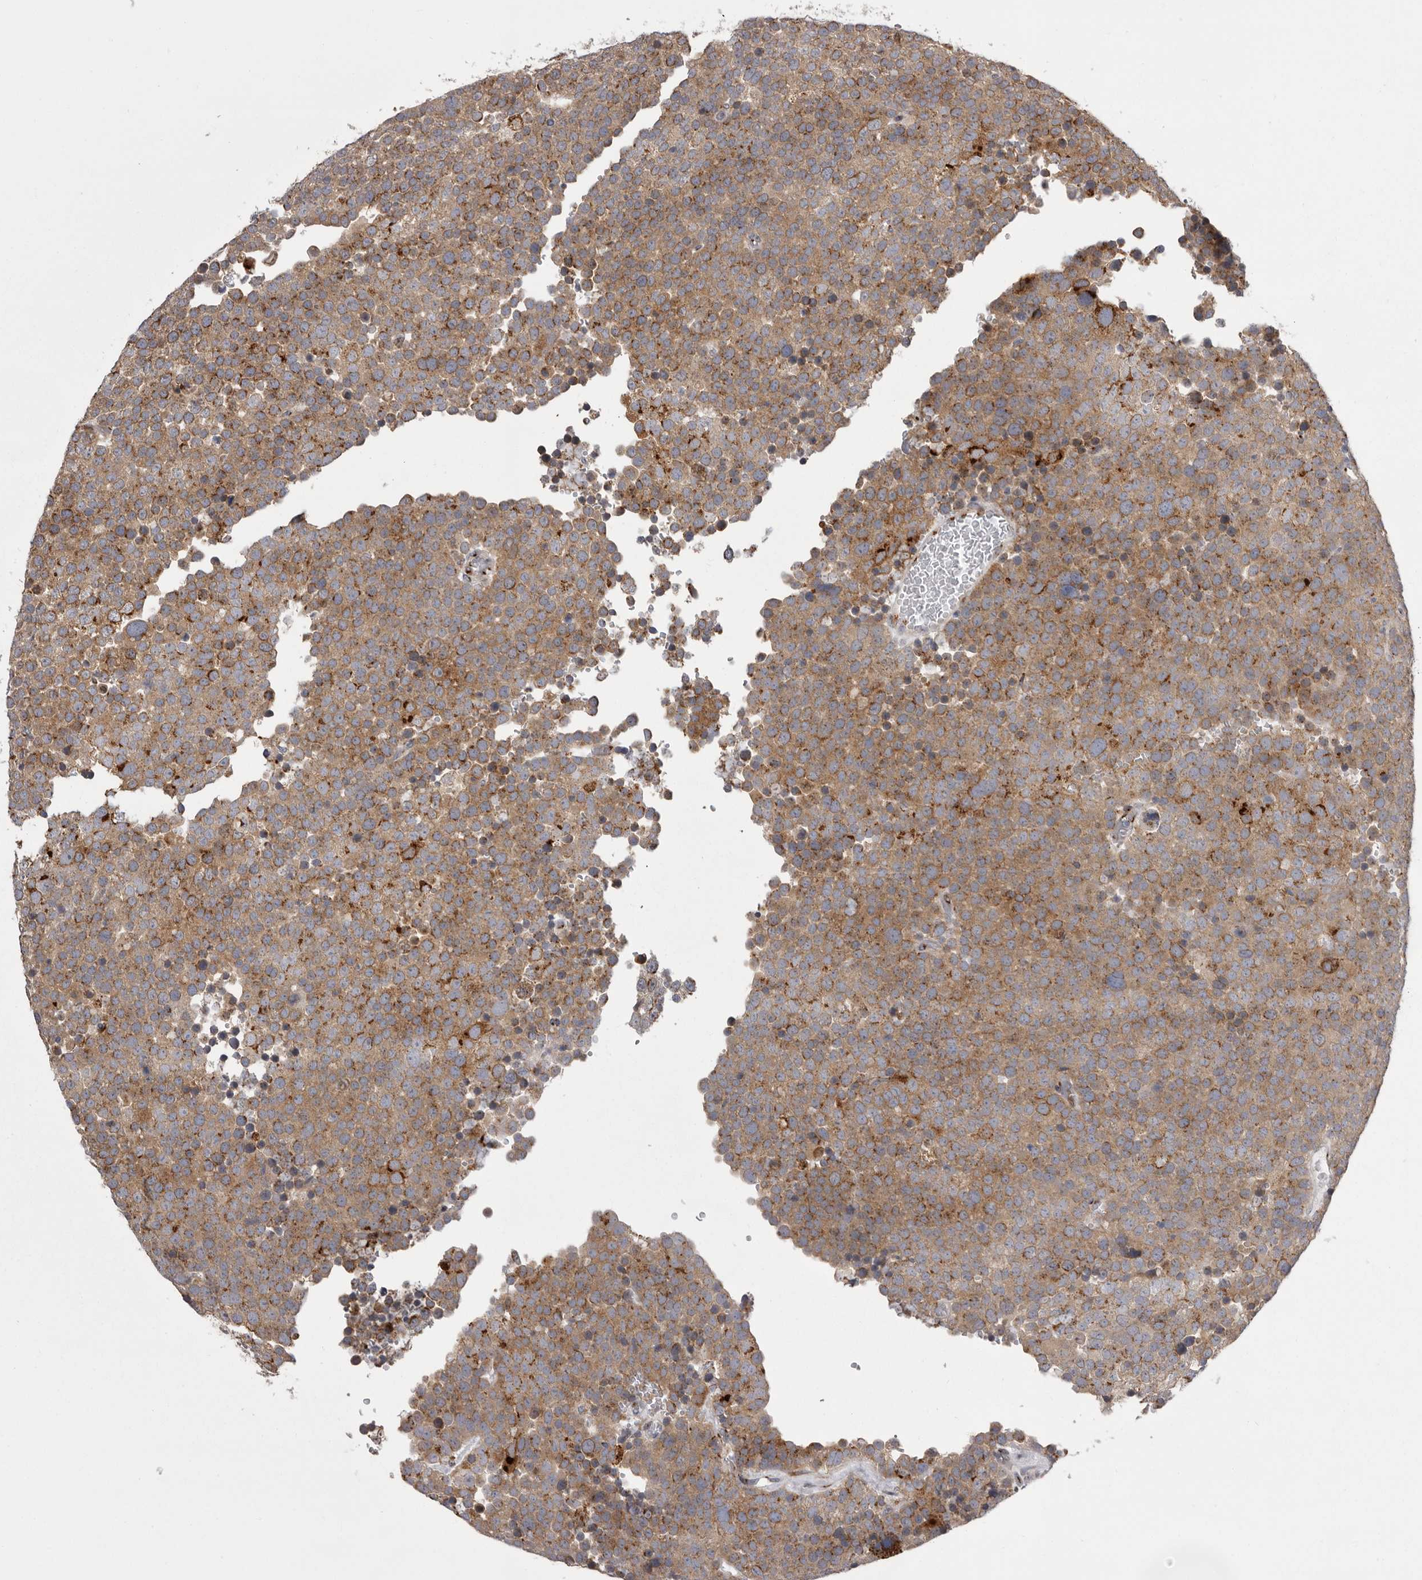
{"staining": {"intensity": "moderate", "quantity": ">75%", "location": "cytoplasmic/membranous"}, "tissue": "testis cancer", "cell_type": "Tumor cells", "image_type": "cancer", "snomed": [{"axis": "morphology", "description": "Seminoma, NOS"}, {"axis": "topography", "description": "Testis"}], "caption": "Human seminoma (testis) stained for a protein (brown) reveals moderate cytoplasmic/membranous positive positivity in approximately >75% of tumor cells.", "gene": "WDR47", "patient": {"sex": "male", "age": 71}}